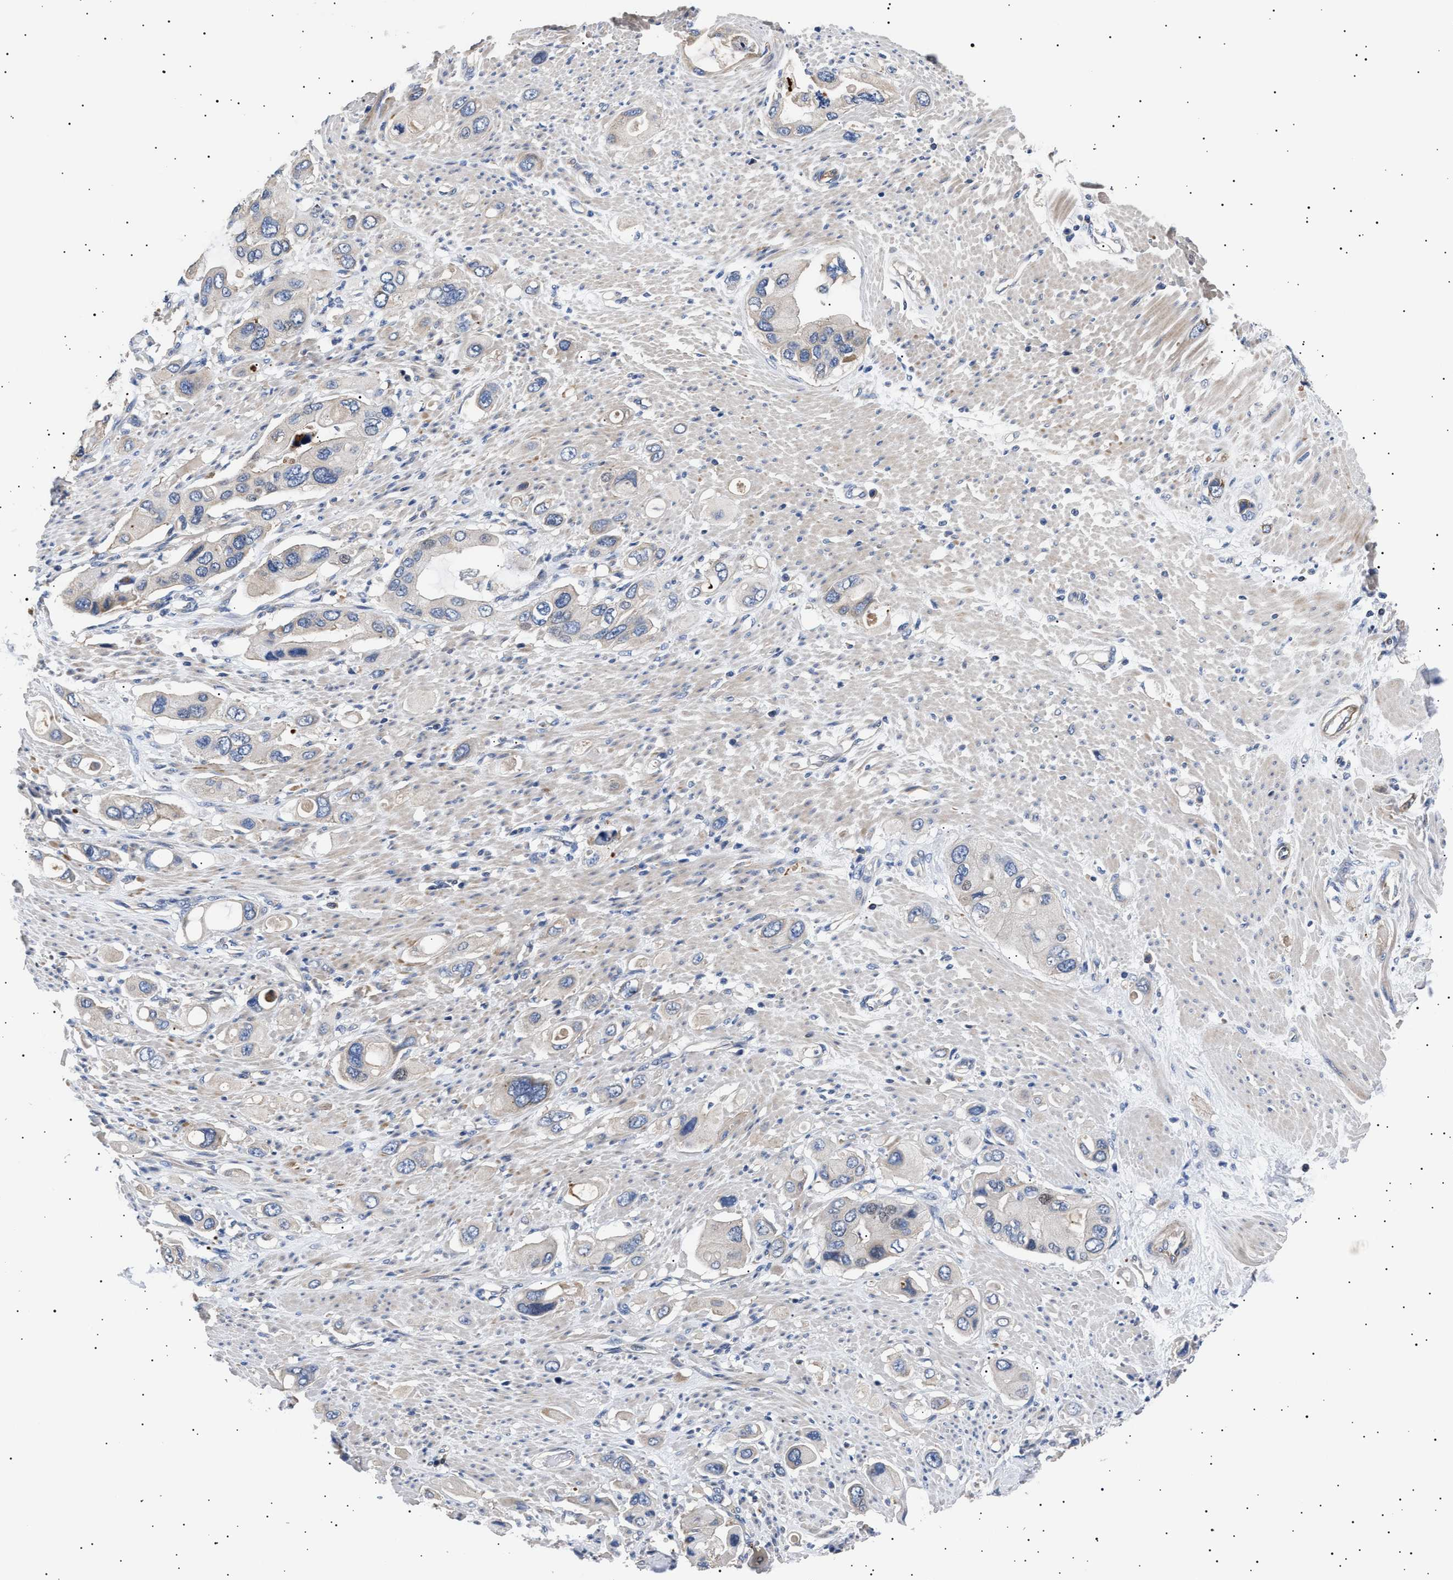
{"staining": {"intensity": "negative", "quantity": "none", "location": "none"}, "tissue": "pancreatic cancer", "cell_type": "Tumor cells", "image_type": "cancer", "snomed": [{"axis": "morphology", "description": "Adenocarcinoma, NOS"}, {"axis": "topography", "description": "Pancreas"}], "caption": "The histopathology image exhibits no significant expression in tumor cells of pancreatic adenocarcinoma.", "gene": "HEMGN", "patient": {"sex": "female", "age": 56}}